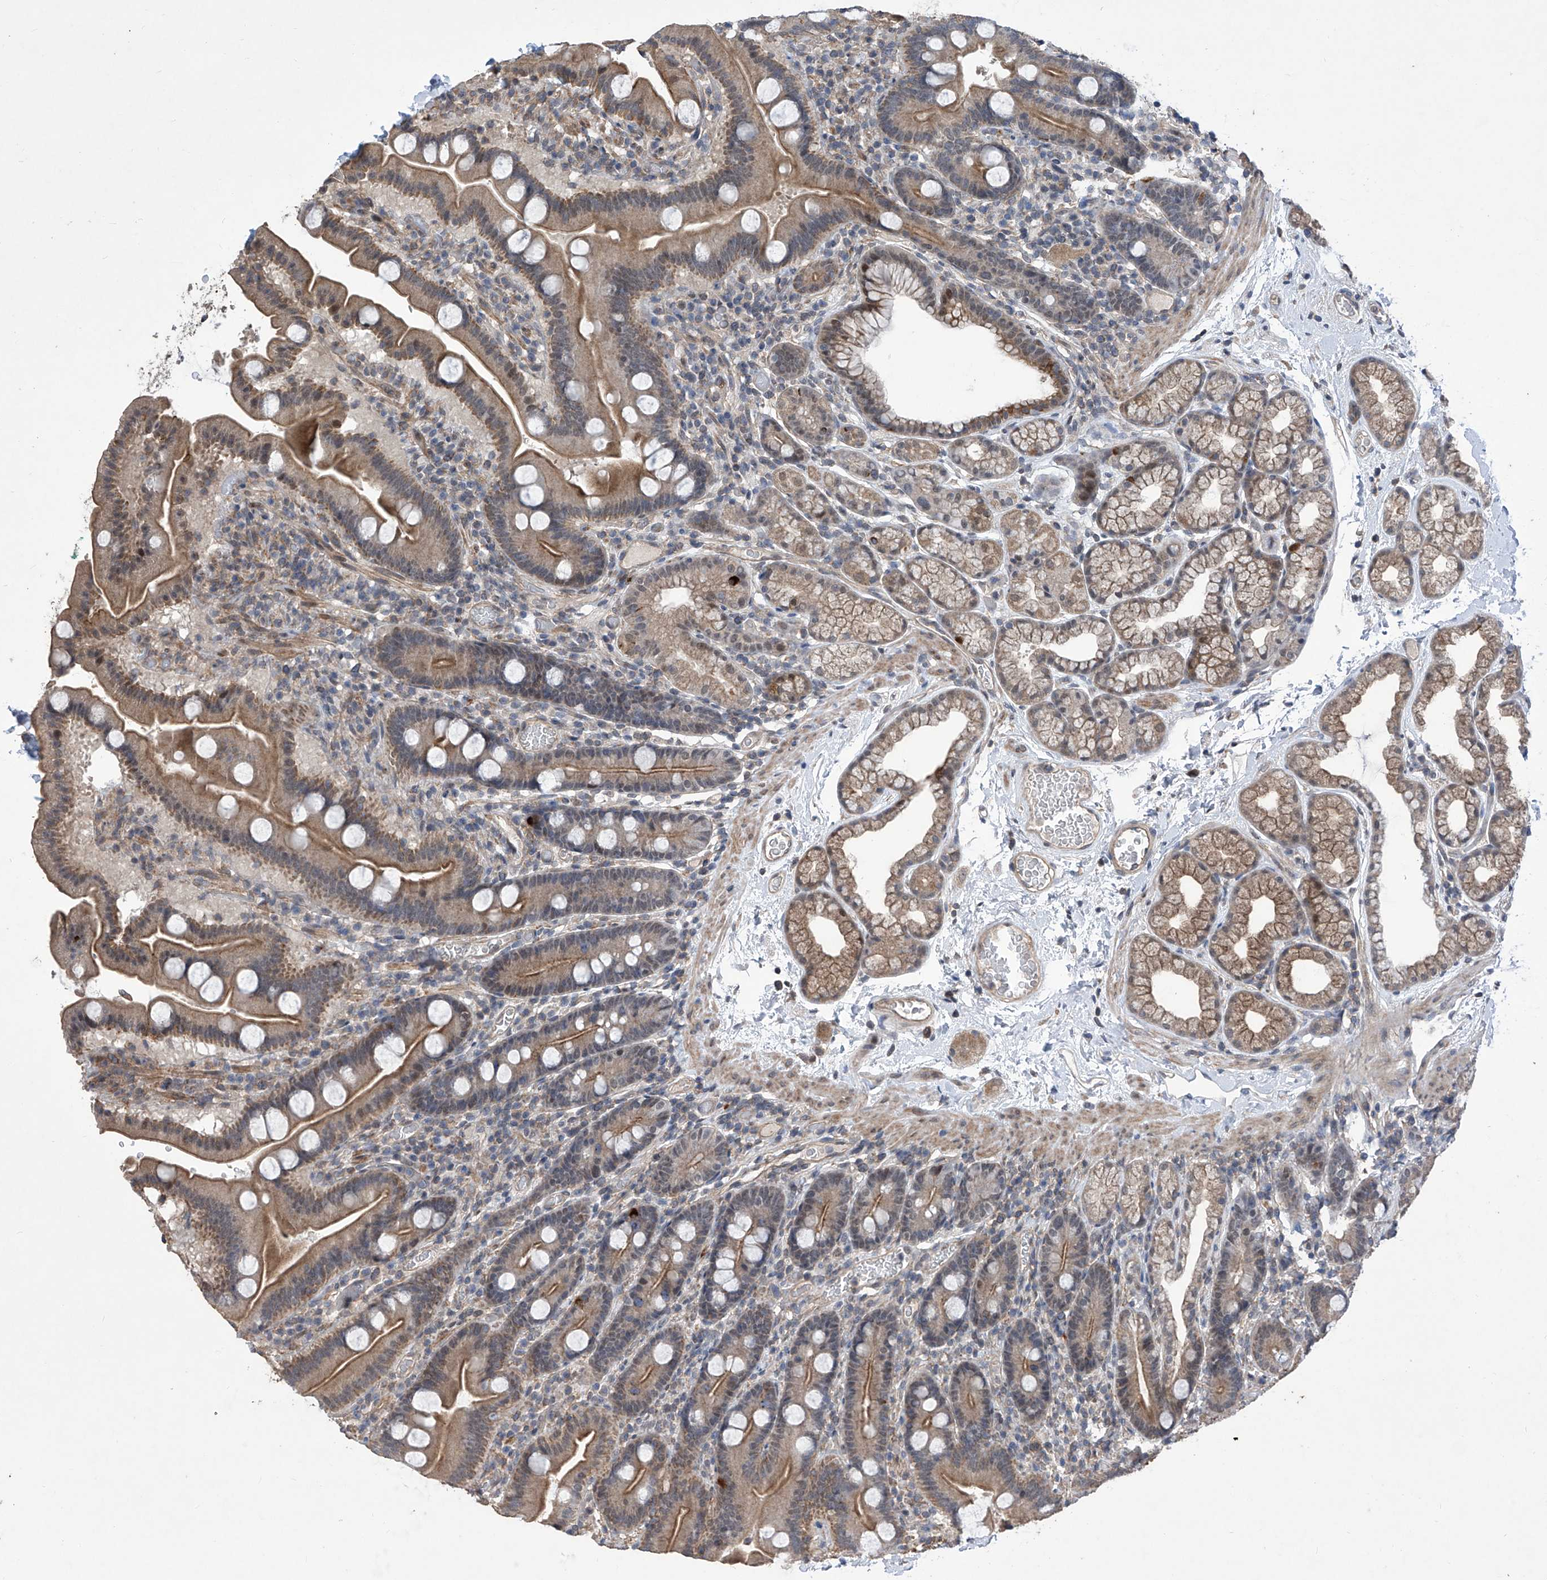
{"staining": {"intensity": "moderate", "quantity": "25%-75%", "location": "cytoplasmic/membranous"}, "tissue": "duodenum", "cell_type": "Glandular cells", "image_type": "normal", "snomed": [{"axis": "morphology", "description": "Normal tissue, NOS"}, {"axis": "topography", "description": "Duodenum"}], "caption": "Protein expression analysis of unremarkable duodenum displays moderate cytoplasmic/membranous positivity in approximately 25%-75% of glandular cells. The protein of interest is stained brown, and the nuclei are stained in blue (DAB IHC with brightfield microscopy, high magnification).", "gene": "KIFC2", "patient": {"sex": "male", "age": 55}}